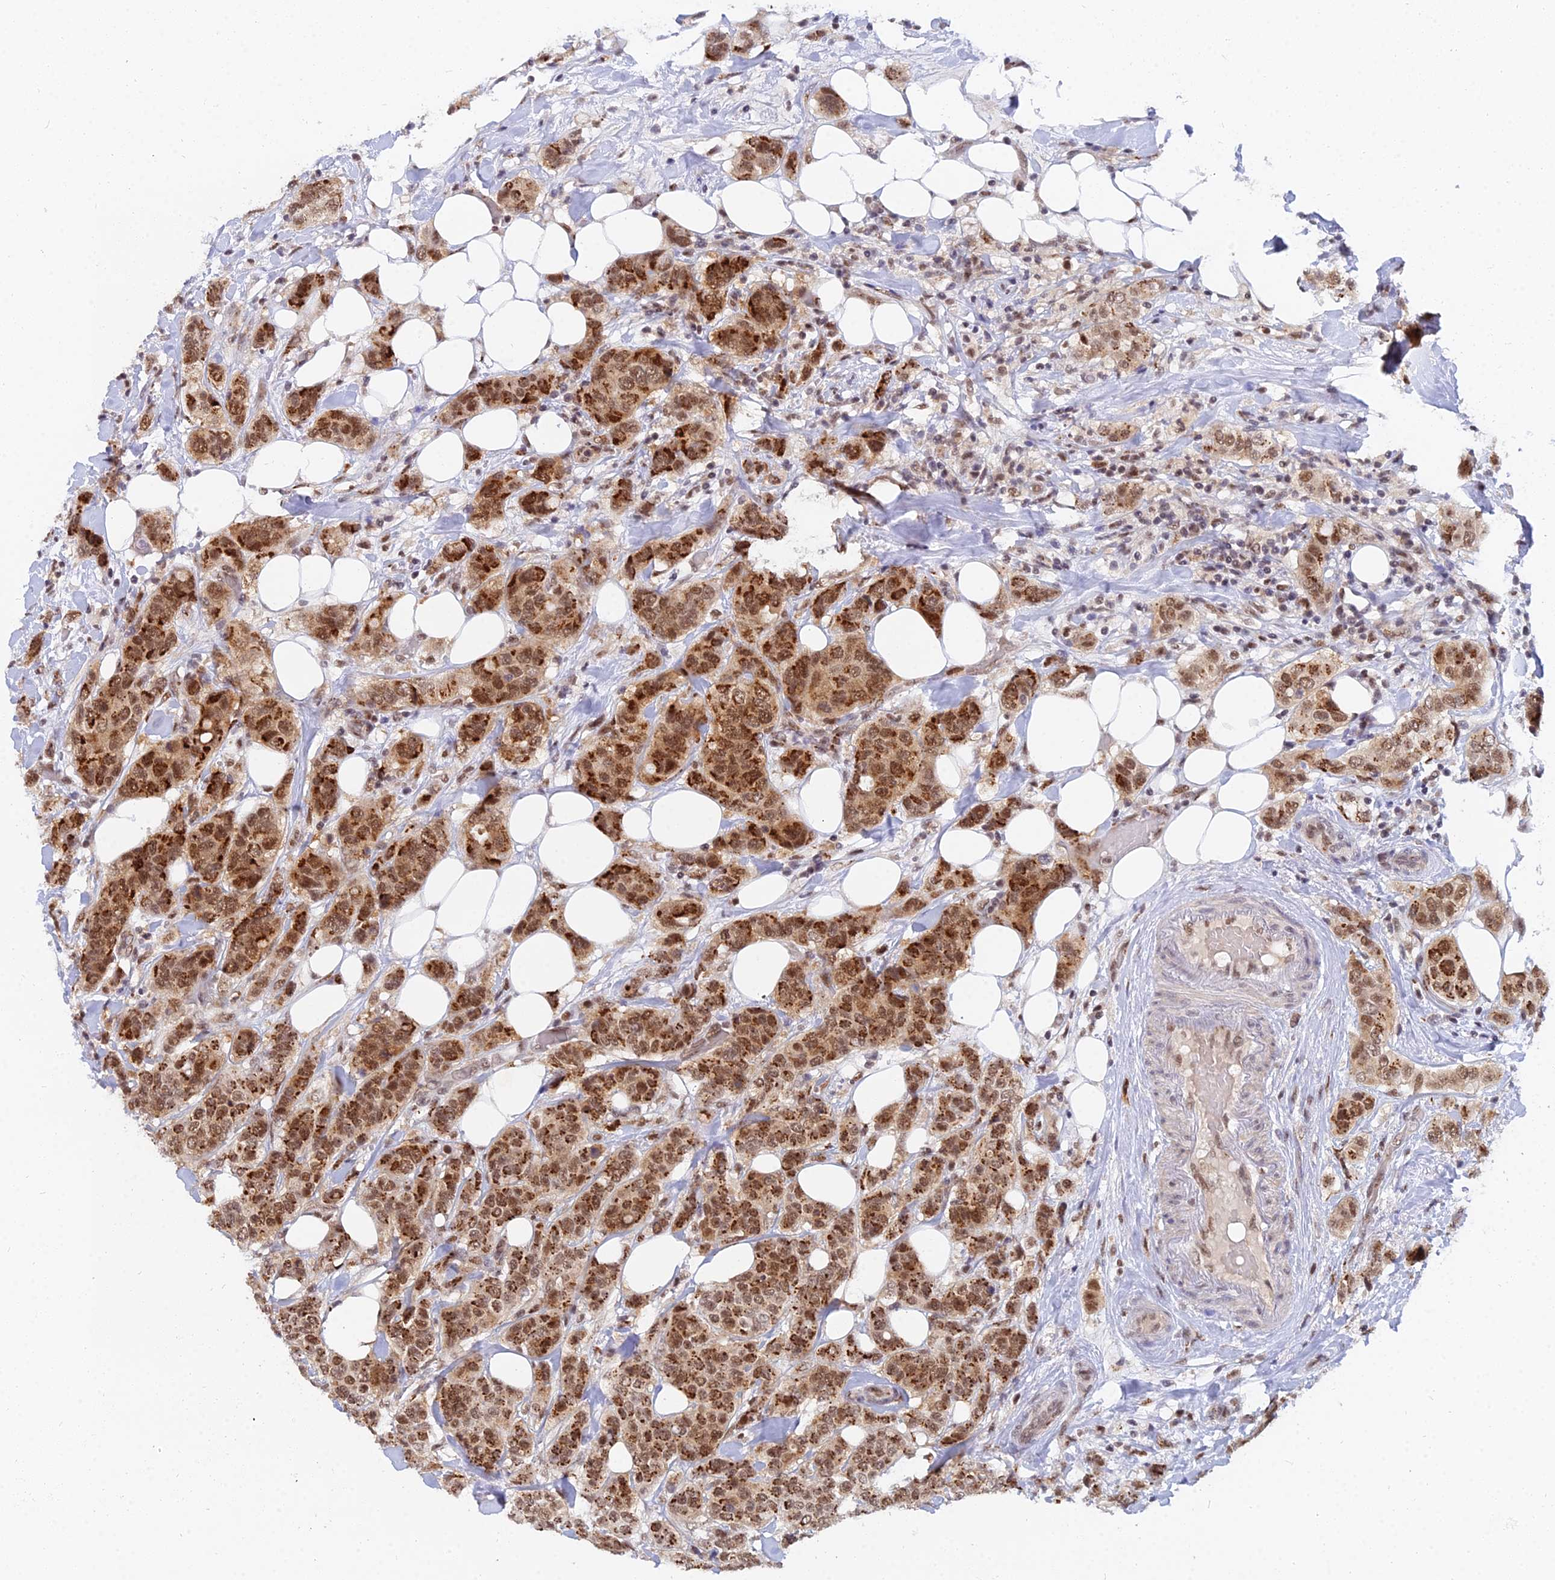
{"staining": {"intensity": "strong", "quantity": ">75%", "location": "cytoplasmic/membranous,nuclear"}, "tissue": "breast cancer", "cell_type": "Tumor cells", "image_type": "cancer", "snomed": [{"axis": "morphology", "description": "Lobular carcinoma"}, {"axis": "topography", "description": "Breast"}], "caption": "Immunohistochemistry (IHC) (DAB (3,3'-diaminobenzidine)) staining of breast lobular carcinoma exhibits strong cytoplasmic/membranous and nuclear protein staining in approximately >75% of tumor cells.", "gene": "THOC3", "patient": {"sex": "female", "age": 51}}